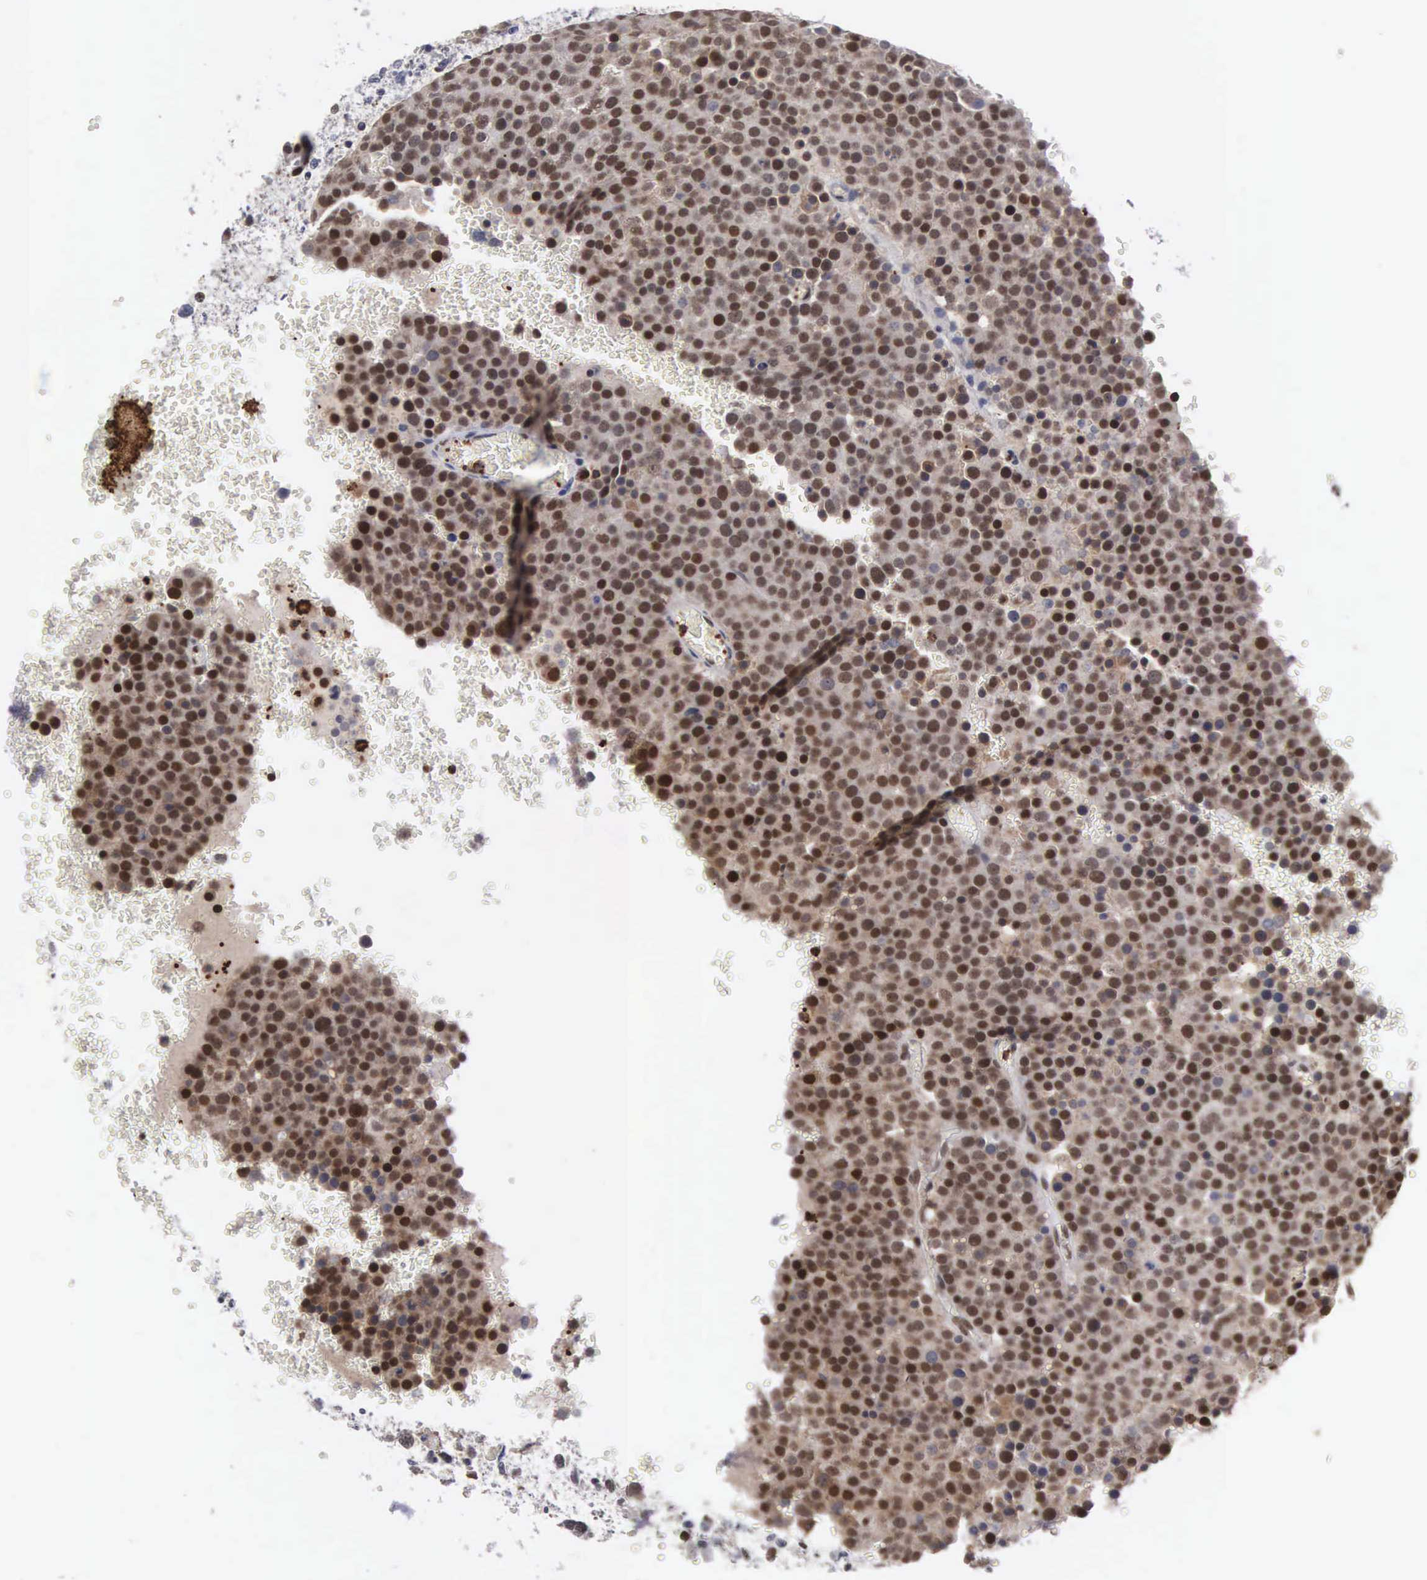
{"staining": {"intensity": "moderate", "quantity": ">75%", "location": "nuclear"}, "tissue": "testis cancer", "cell_type": "Tumor cells", "image_type": "cancer", "snomed": [{"axis": "morphology", "description": "Seminoma, NOS"}, {"axis": "topography", "description": "Testis"}], "caption": "Immunohistochemistry (IHC) histopathology image of neoplastic tissue: human testis cancer (seminoma) stained using IHC shows medium levels of moderate protein expression localized specifically in the nuclear of tumor cells, appearing as a nuclear brown color.", "gene": "TRMT5", "patient": {"sex": "male", "age": 71}}